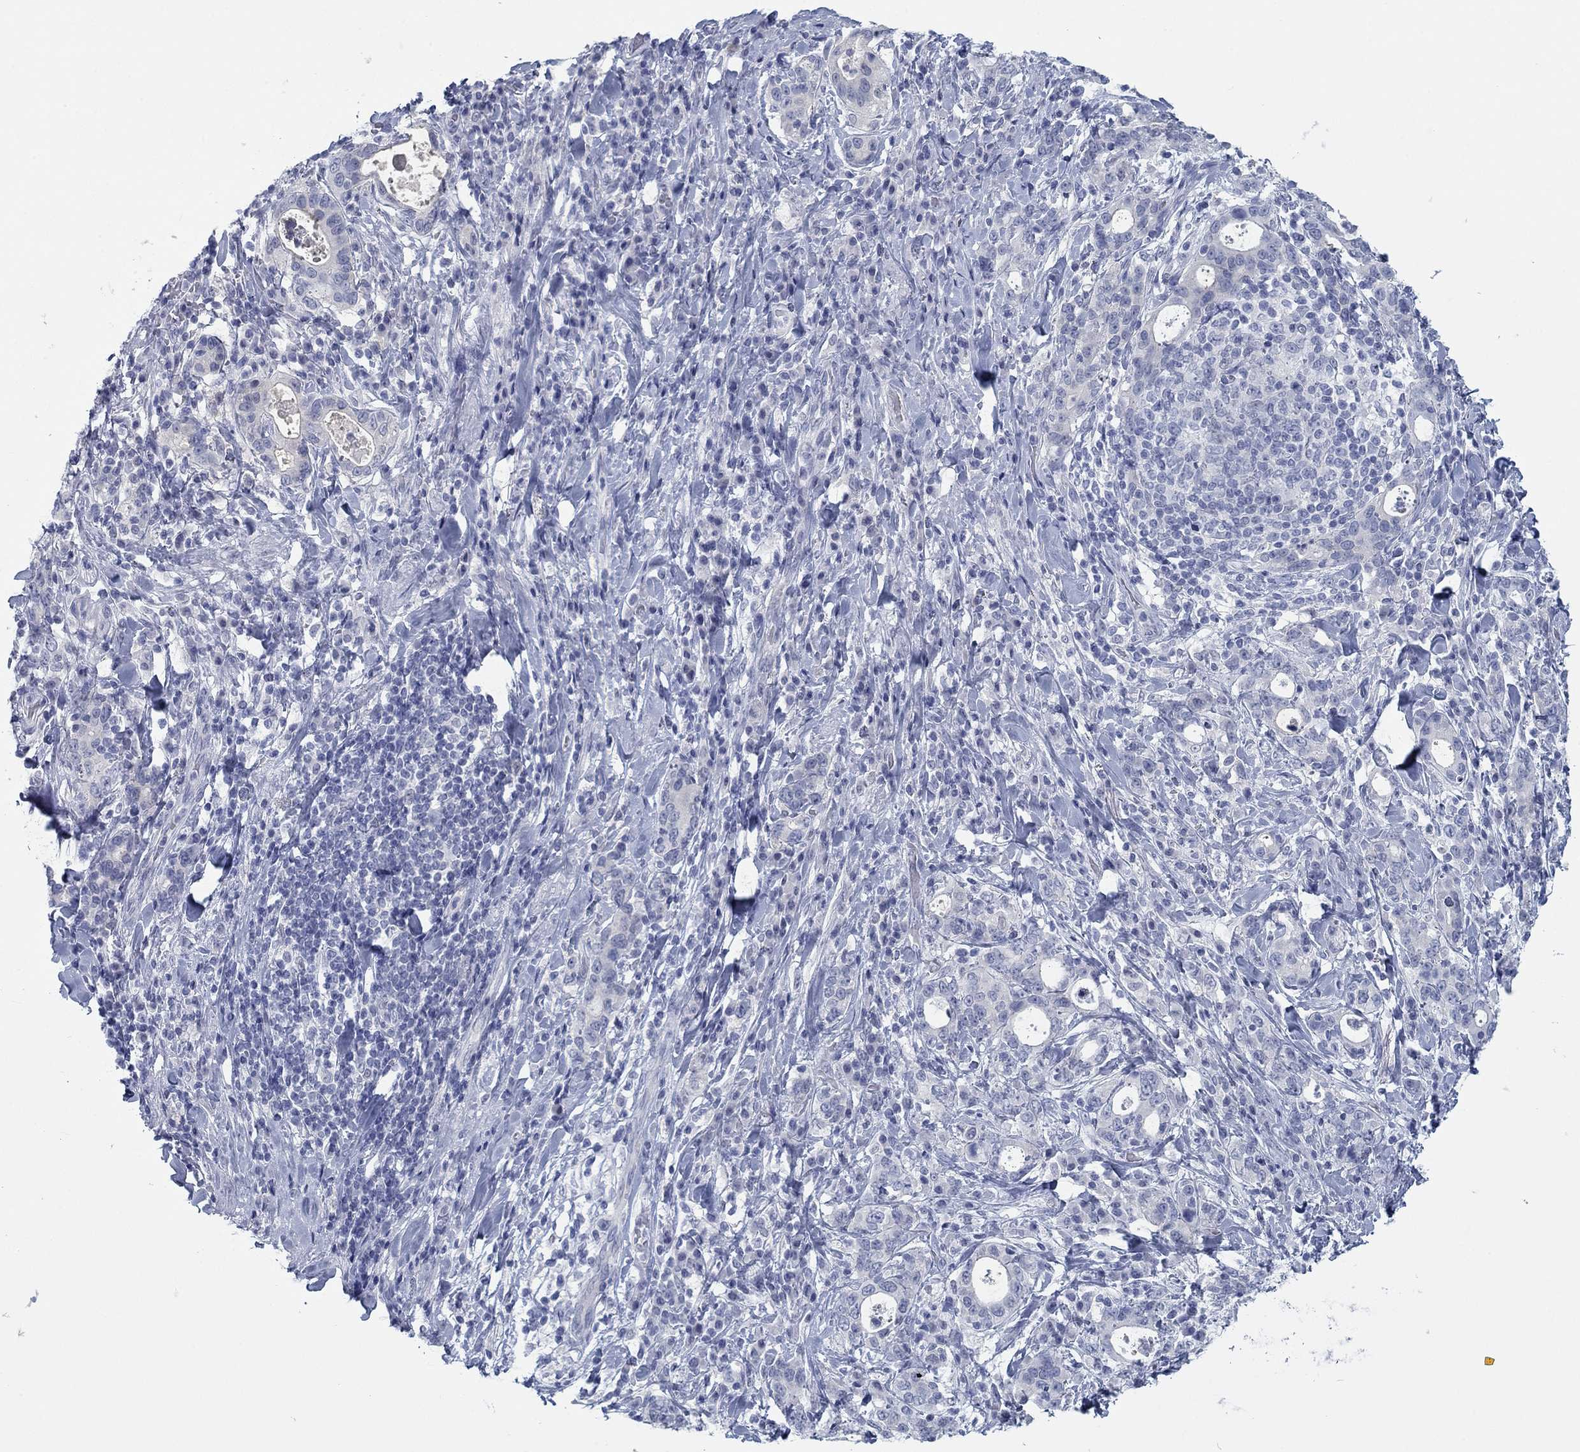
{"staining": {"intensity": "negative", "quantity": "none", "location": "none"}, "tissue": "stomach cancer", "cell_type": "Tumor cells", "image_type": "cancer", "snomed": [{"axis": "morphology", "description": "Adenocarcinoma, NOS"}, {"axis": "topography", "description": "Stomach"}], "caption": "Immunohistochemical staining of adenocarcinoma (stomach) shows no significant expression in tumor cells. Nuclei are stained in blue.", "gene": "DNAL1", "patient": {"sex": "male", "age": 79}}